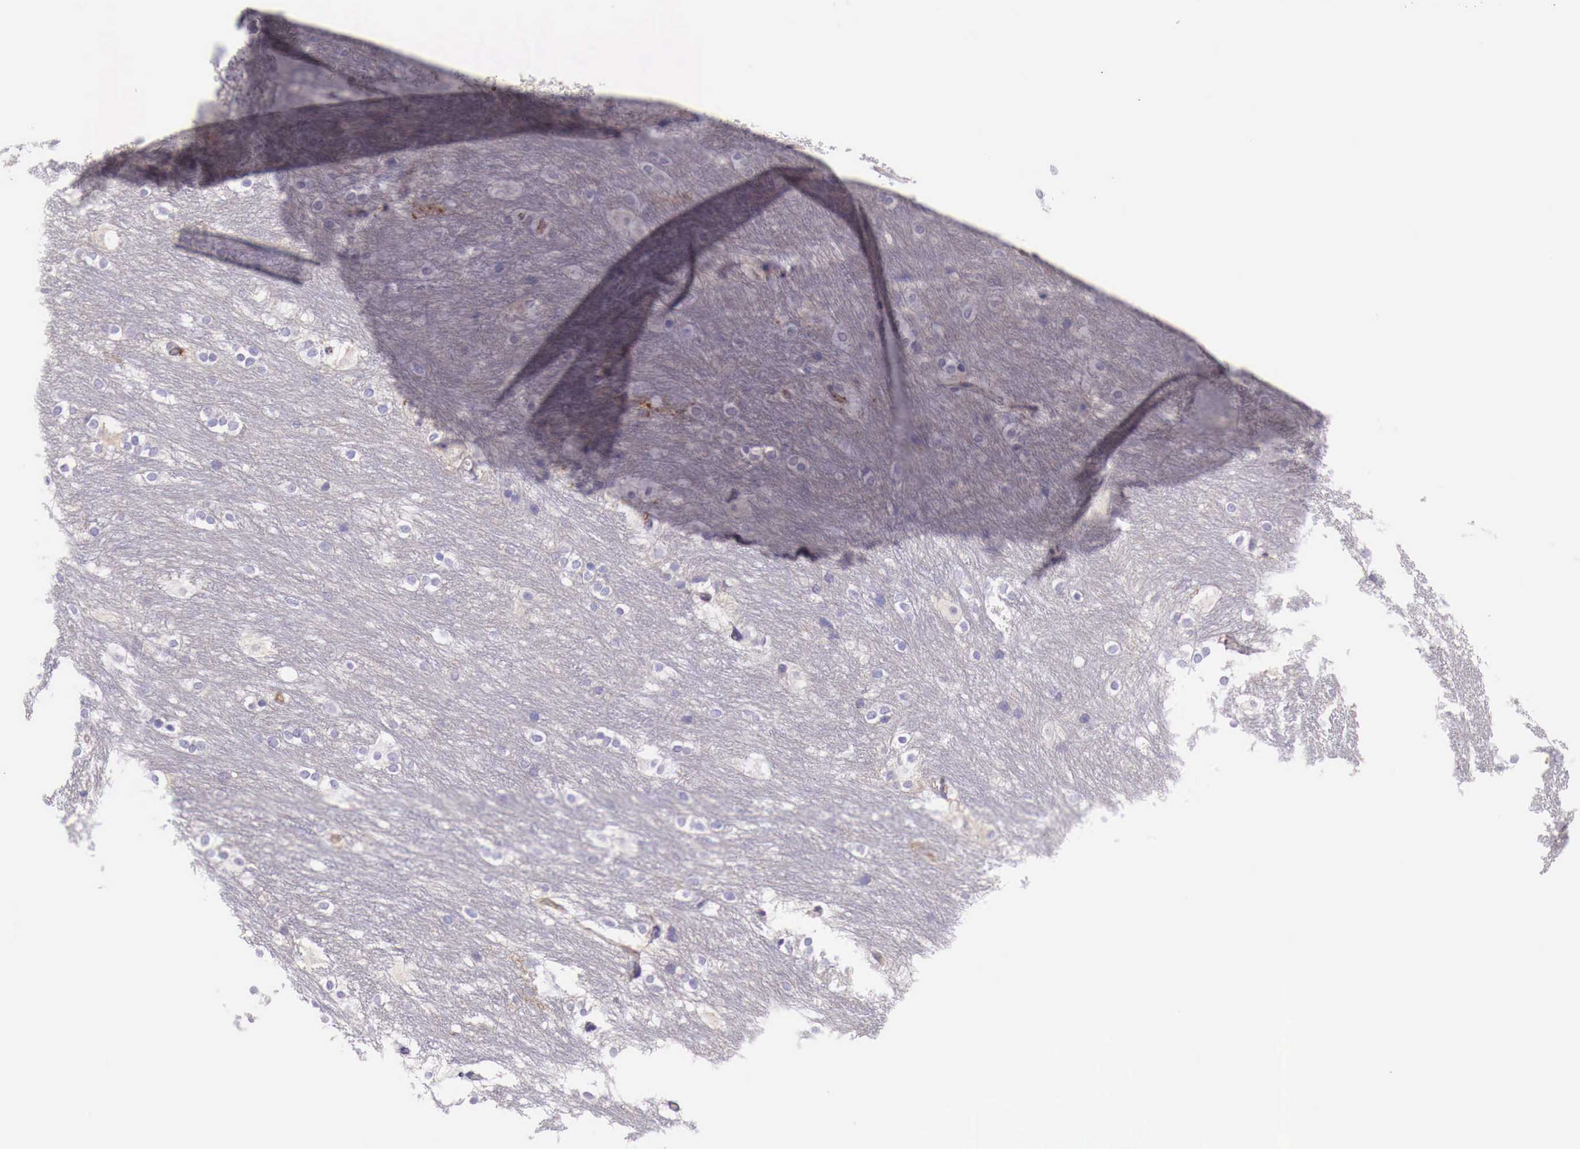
{"staining": {"intensity": "weak", "quantity": "<25%", "location": "cytoplasmic/membranous"}, "tissue": "caudate", "cell_type": "Glial cells", "image_type": "normal", "snomed": [{"axis": "morphology", "description": "Normal tissue, NOS"}, {"axis": "topography", "description": "Lateral ventricle wall"}], "caption": "Human caudate stained for a protein using immunohistochemistry reveals no positivity in glial cells.", "gene": "MSR1", "patient": {"sex": "female", "age": 19}}